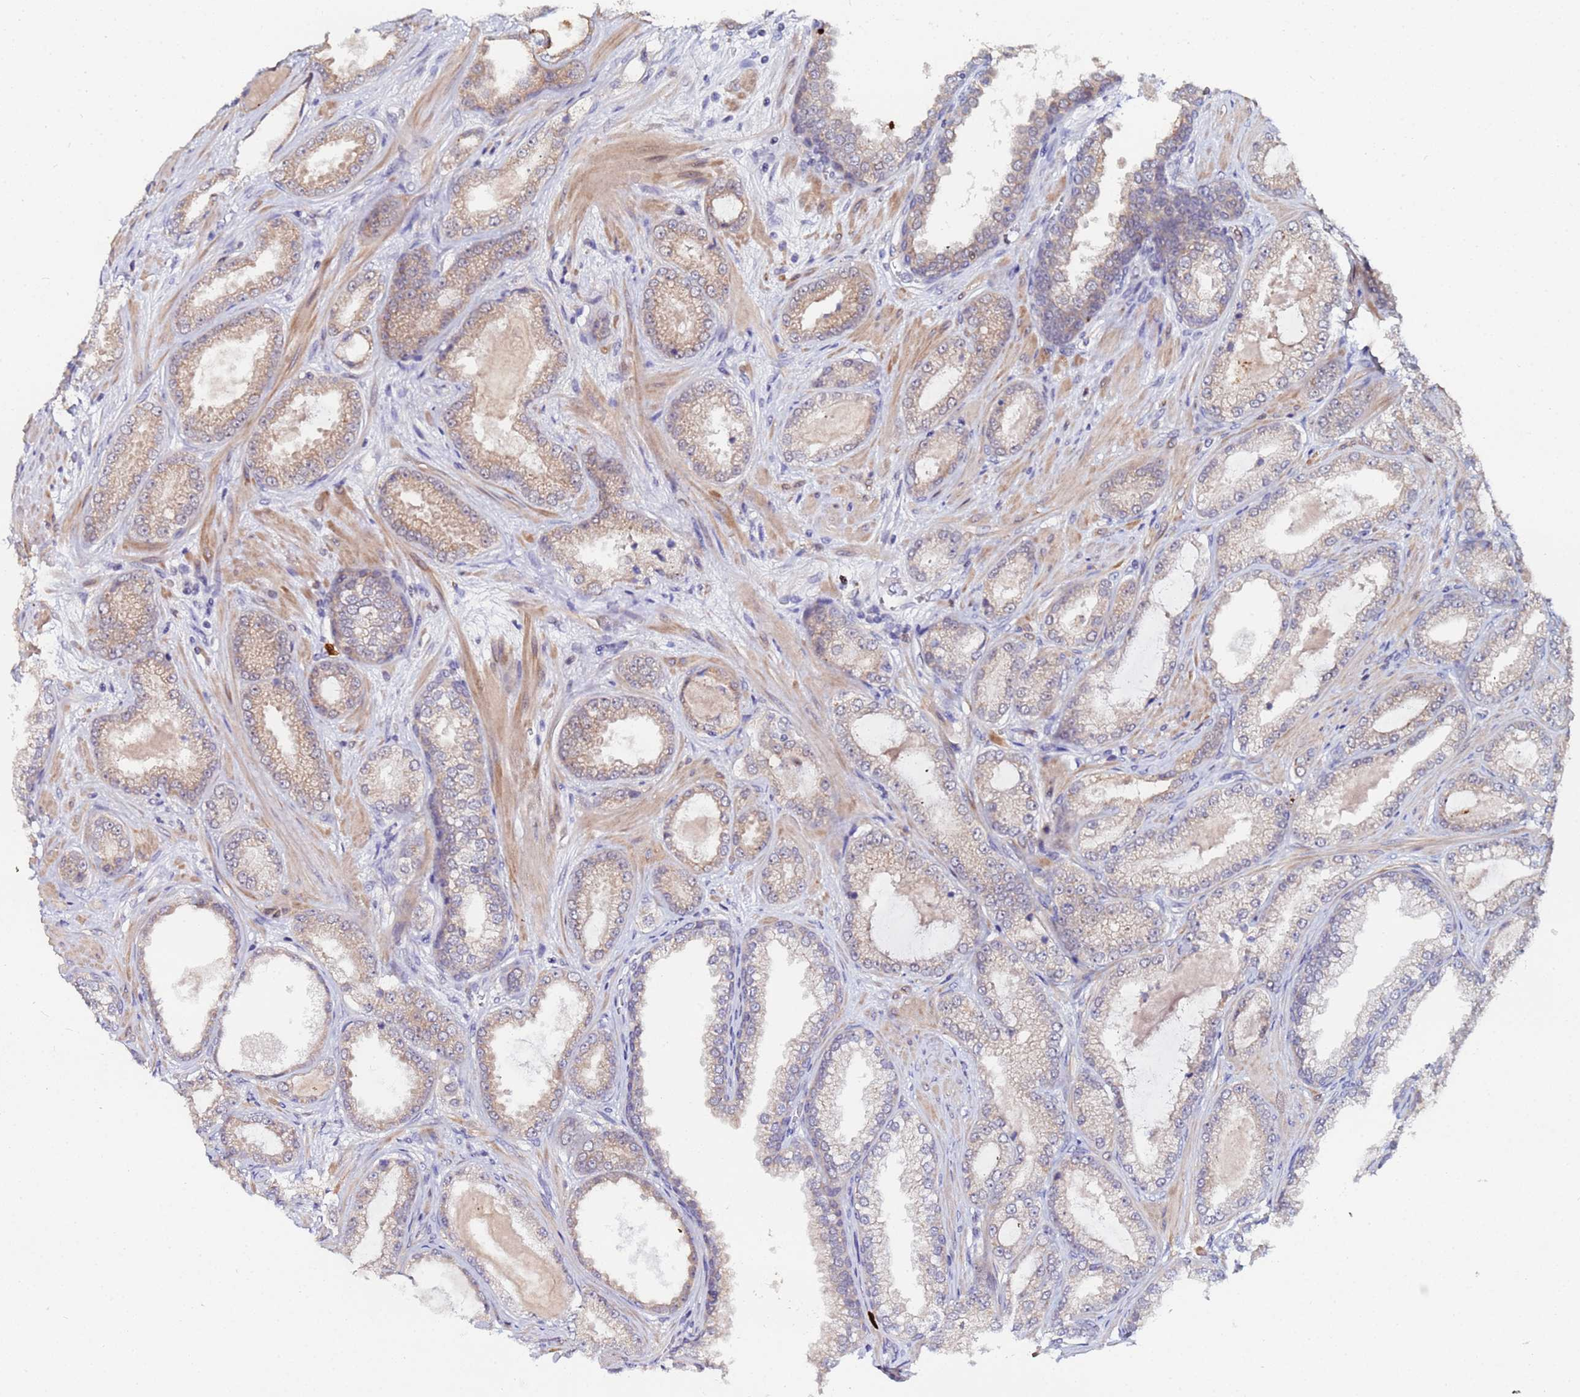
{"staining": {"intensity": "moderate", "quantity": ">75%", "location": "cytoplasmic/membranous"}, "tissue": "prostate cancer", "cell_type": "Tumor cells", "image_type": "cancer", "snomed": [{"axis": "morphology", "description": "Adenocarcinoma, Low grade"}, {"axis": "topography", "description": "Prostate"}], "caption": "Moderate cytoplasmic/membranous protein expression is identified in approximately >75% of tumor cells in prostate cancer (low-grade adenocarcinoma).", "gene": "MTCL1", "patient": {"sex": "male", "age": 57}}